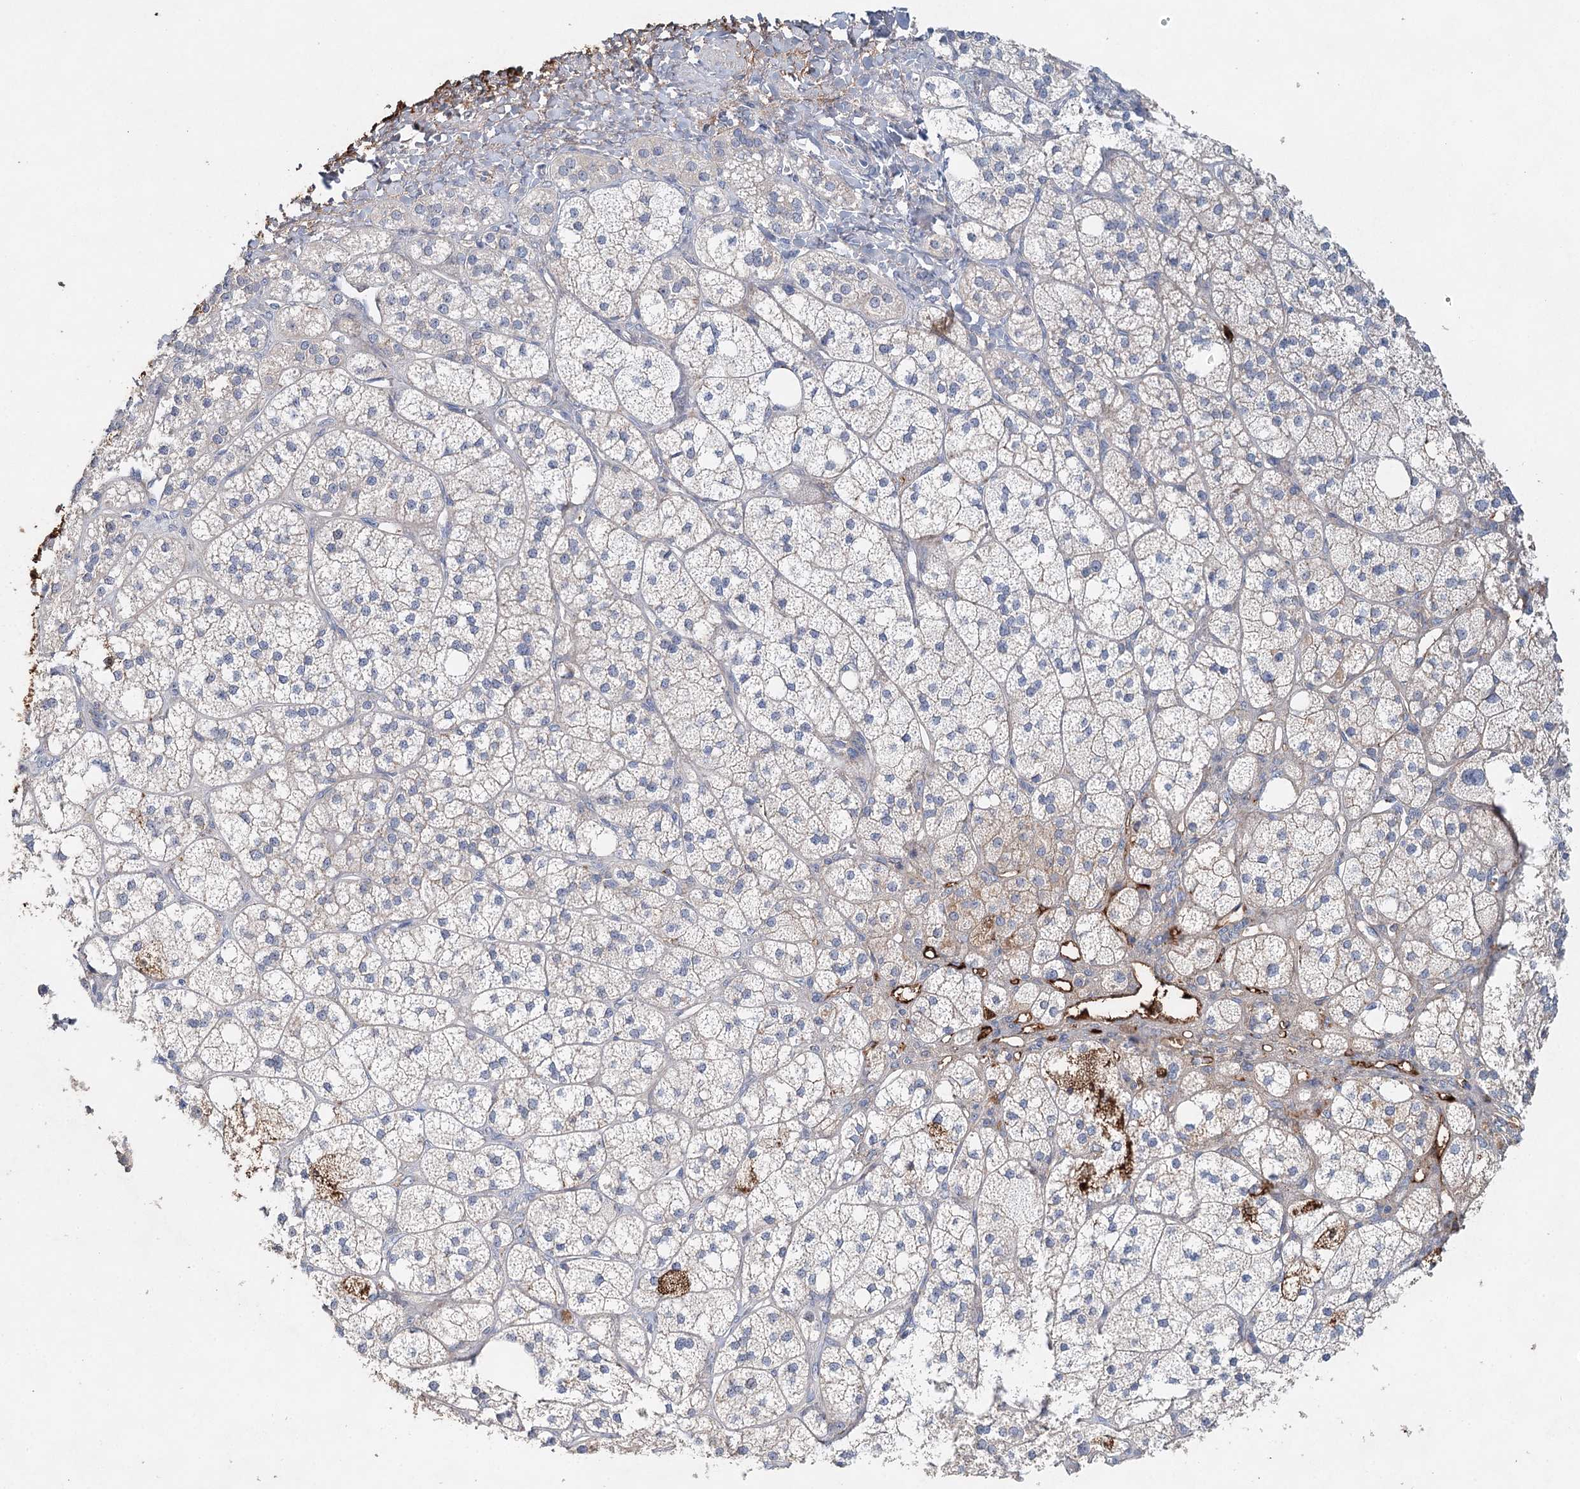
{"staining": {"intensity": "weak", "quantity": "<25%", "location": "cytoplasmic/membranous"}, "tissue": "adrenal gland", "cell_type": "Glandular cells", "image_type": "normal", "snomed": [{"axis": "morphology", "description": "Normal tissue, NOS"}, {"axis": "topography", "description": "Adrenal gland"}], "caption": "This is an immunohistochemistry (IHC) image of unremarkable human adrenal gland. There is no positivity in glandular cells.", "gene": "ALKBH8", "patient": {"sex": "male", "age": 61}}